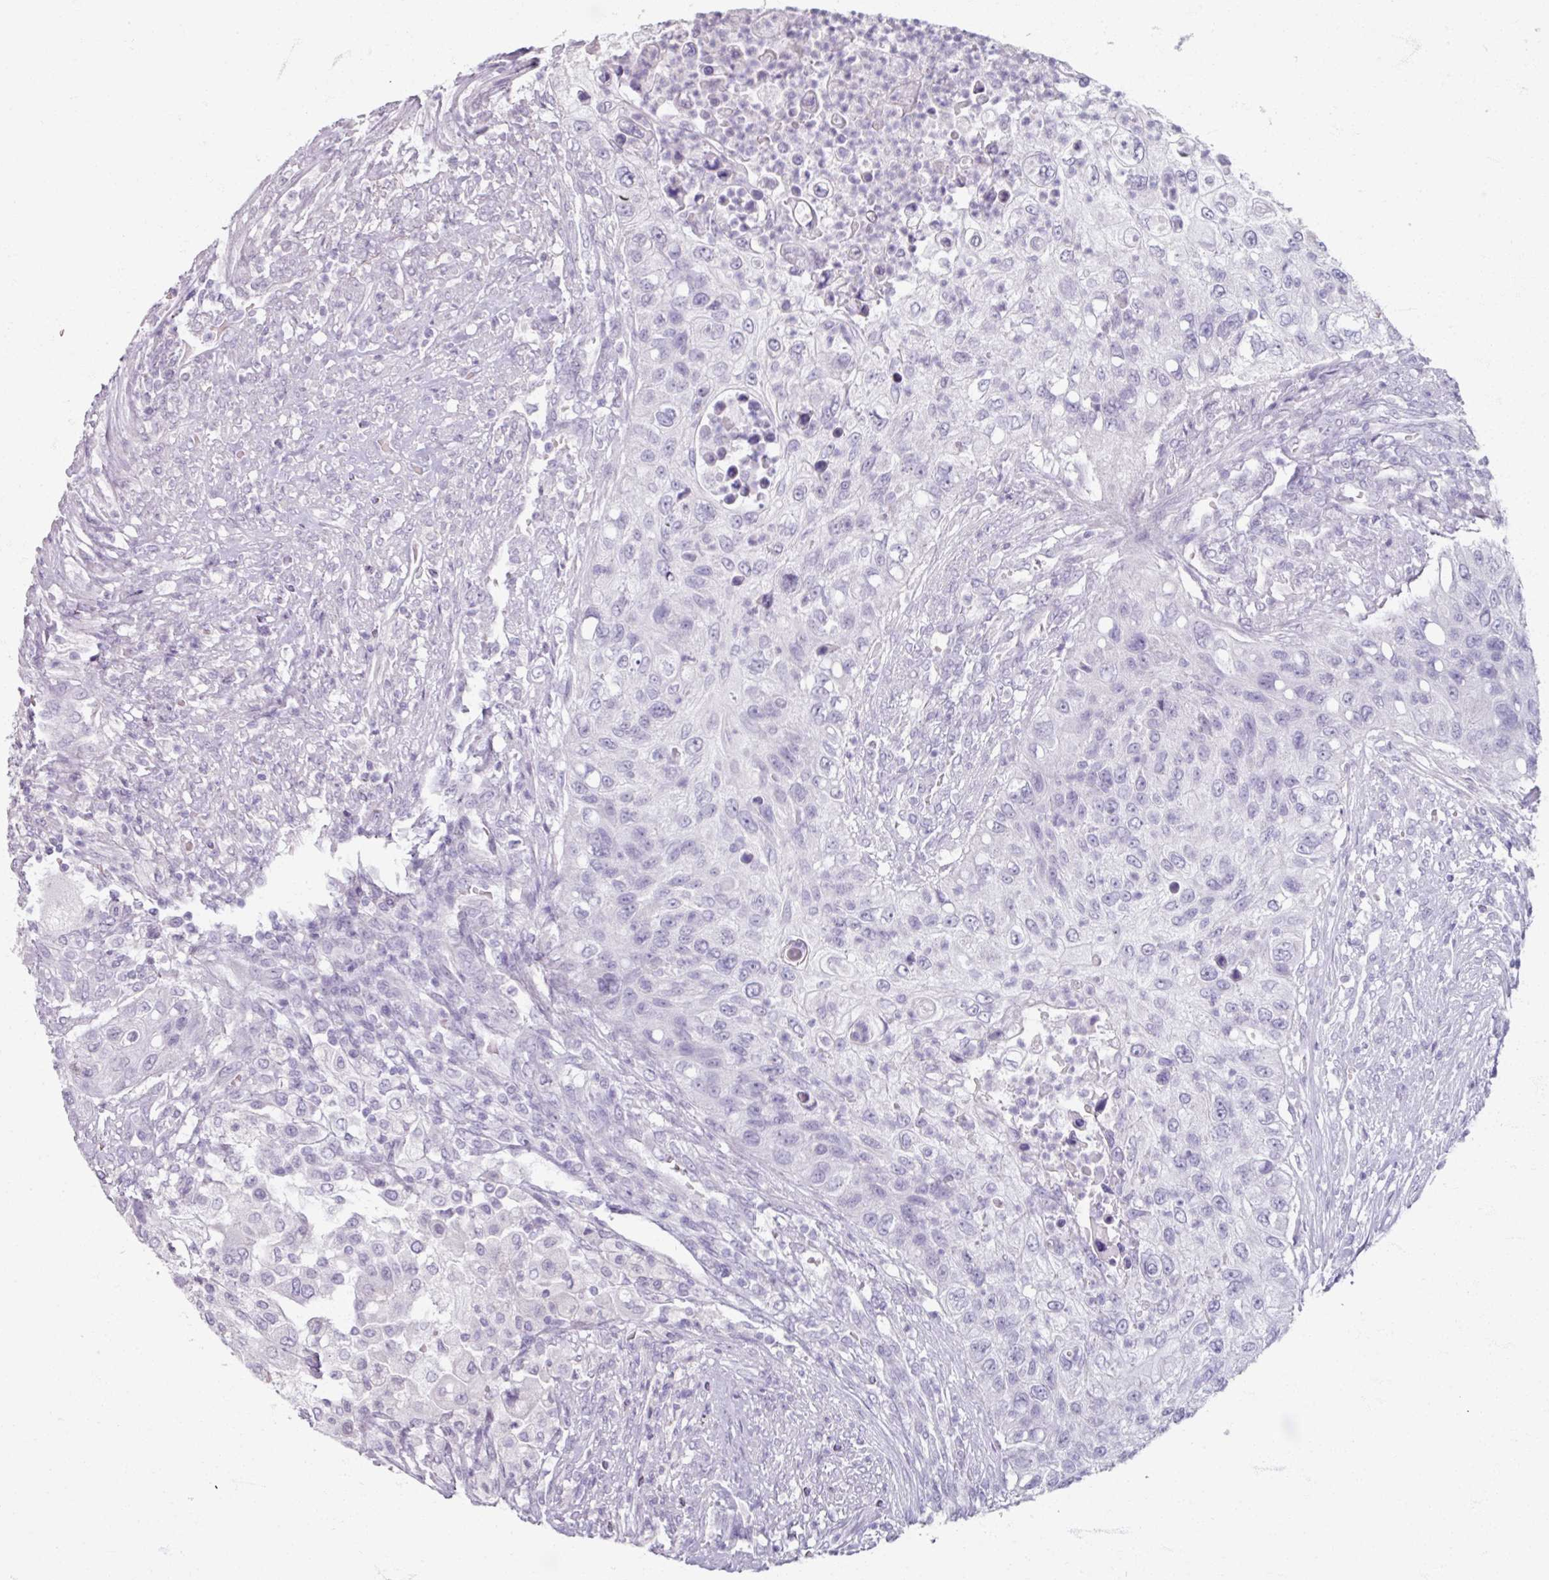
{"staining": {"intensity": "negative", "quantity": "none", "location": "none"}, "tissue": "urothelial cancer", "cell_type": "Tumor cells", "image_type": "cancer", "snomed": [{"axis": "morphology", "description": "Urothelial carcinoma, High grade"}, {"axis": "topography", "description": "Urinary bladder"}], "caption": "High magnification brightfield microscopy of urothelial cancer stained with DAB (3,3'-diaminobenzidine) (brown) and counterstained with hematoxylin (blue): tumor cells show no significant positivity.", "gene": "TG", "patient": {"sex": "female", "age": 60}}